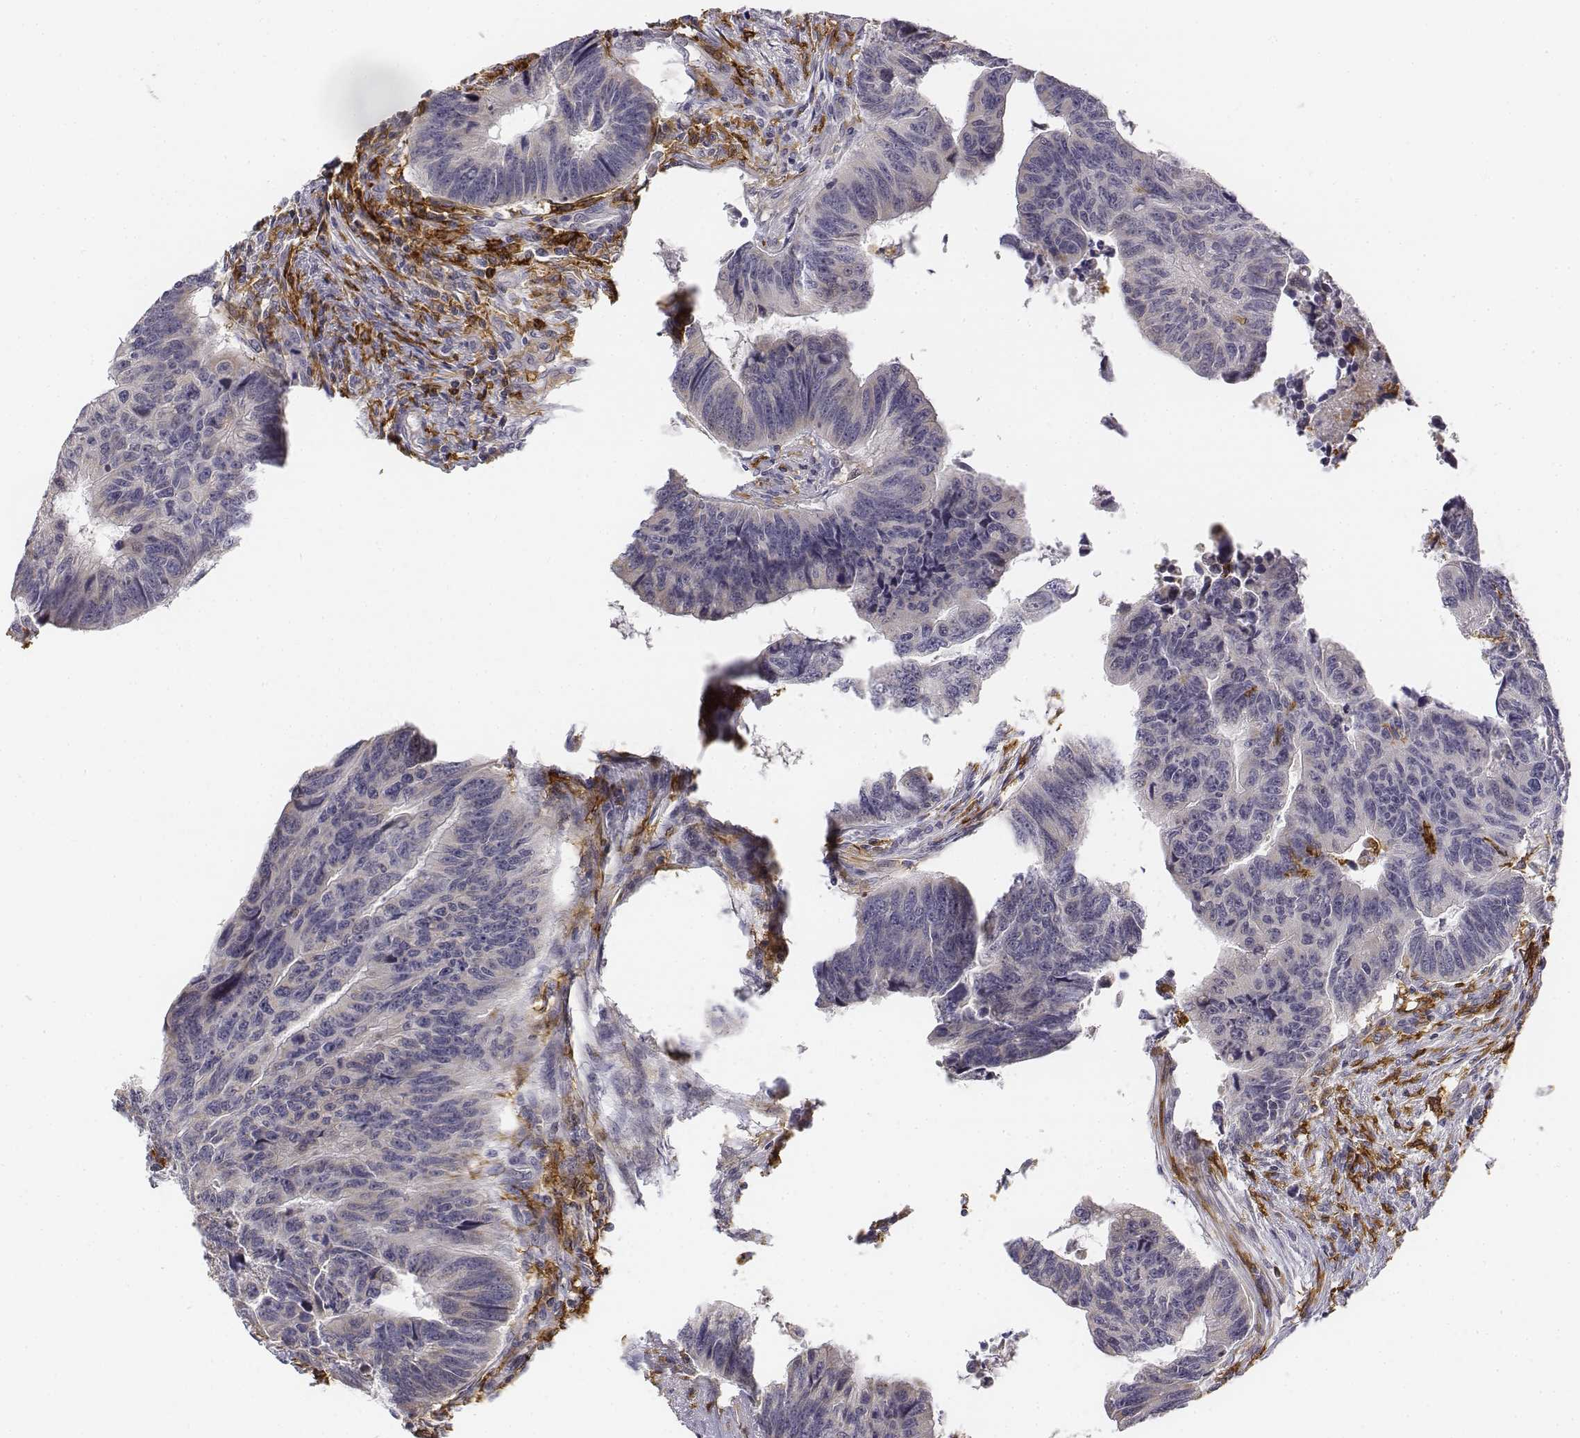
{"staining": {"intensity": "negative", "quantity": "none", "location": "none"}, "tissue": "colorectal cancer", "cell_type": "Tumor cells", "image_type": "cancer", "snomed": [{"axis": "morphology", "description": "Adenocarcinoma, NOS"}, {"axis": "topography", "description": "Rectum"}], "caption": "This is a image of IHC staining of colorectal cancer, which shows no staining in tumor cells.", "gene": "CD14", "patient": {"sex": "female", "age": 85}}